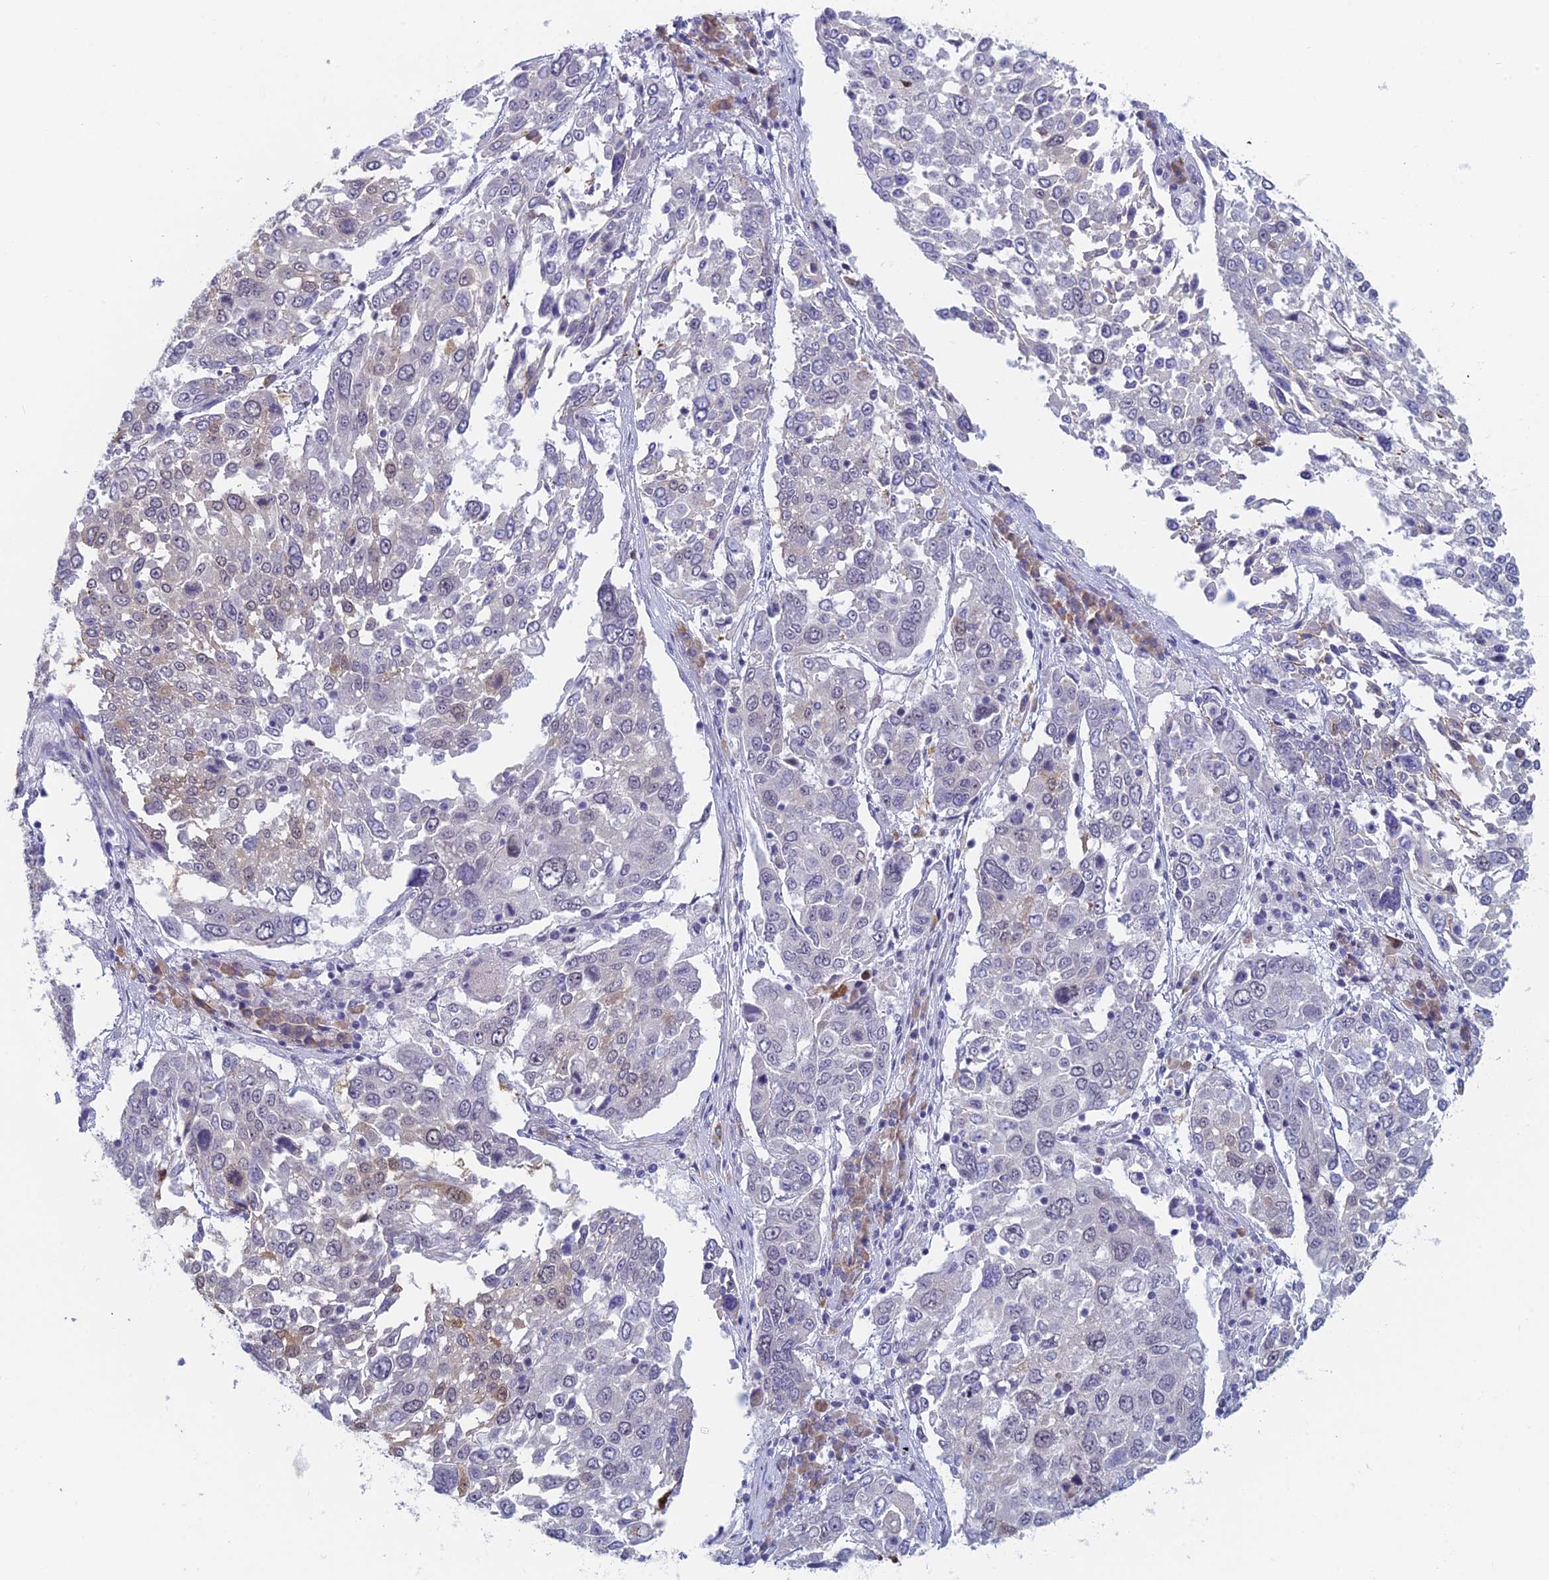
{"staining": {"intensity": "negative", "quantity": "none", "location": "none"}, "tissue": "lung cancer", "cell_type": "Tumor cells", "image_type": "cancer", "snomed": [{"axis": "morphology", "description": "Squamous cell carcinoma, NOS"}, {"axis": "topography", "description": "Lung"}], "caption": "Histopathology image shows no significant protein expression in tumor cells of lung squamous cell carcinoma.", "gene": "PPP1R26", "patient": {"sex": "male", "age": 65}}